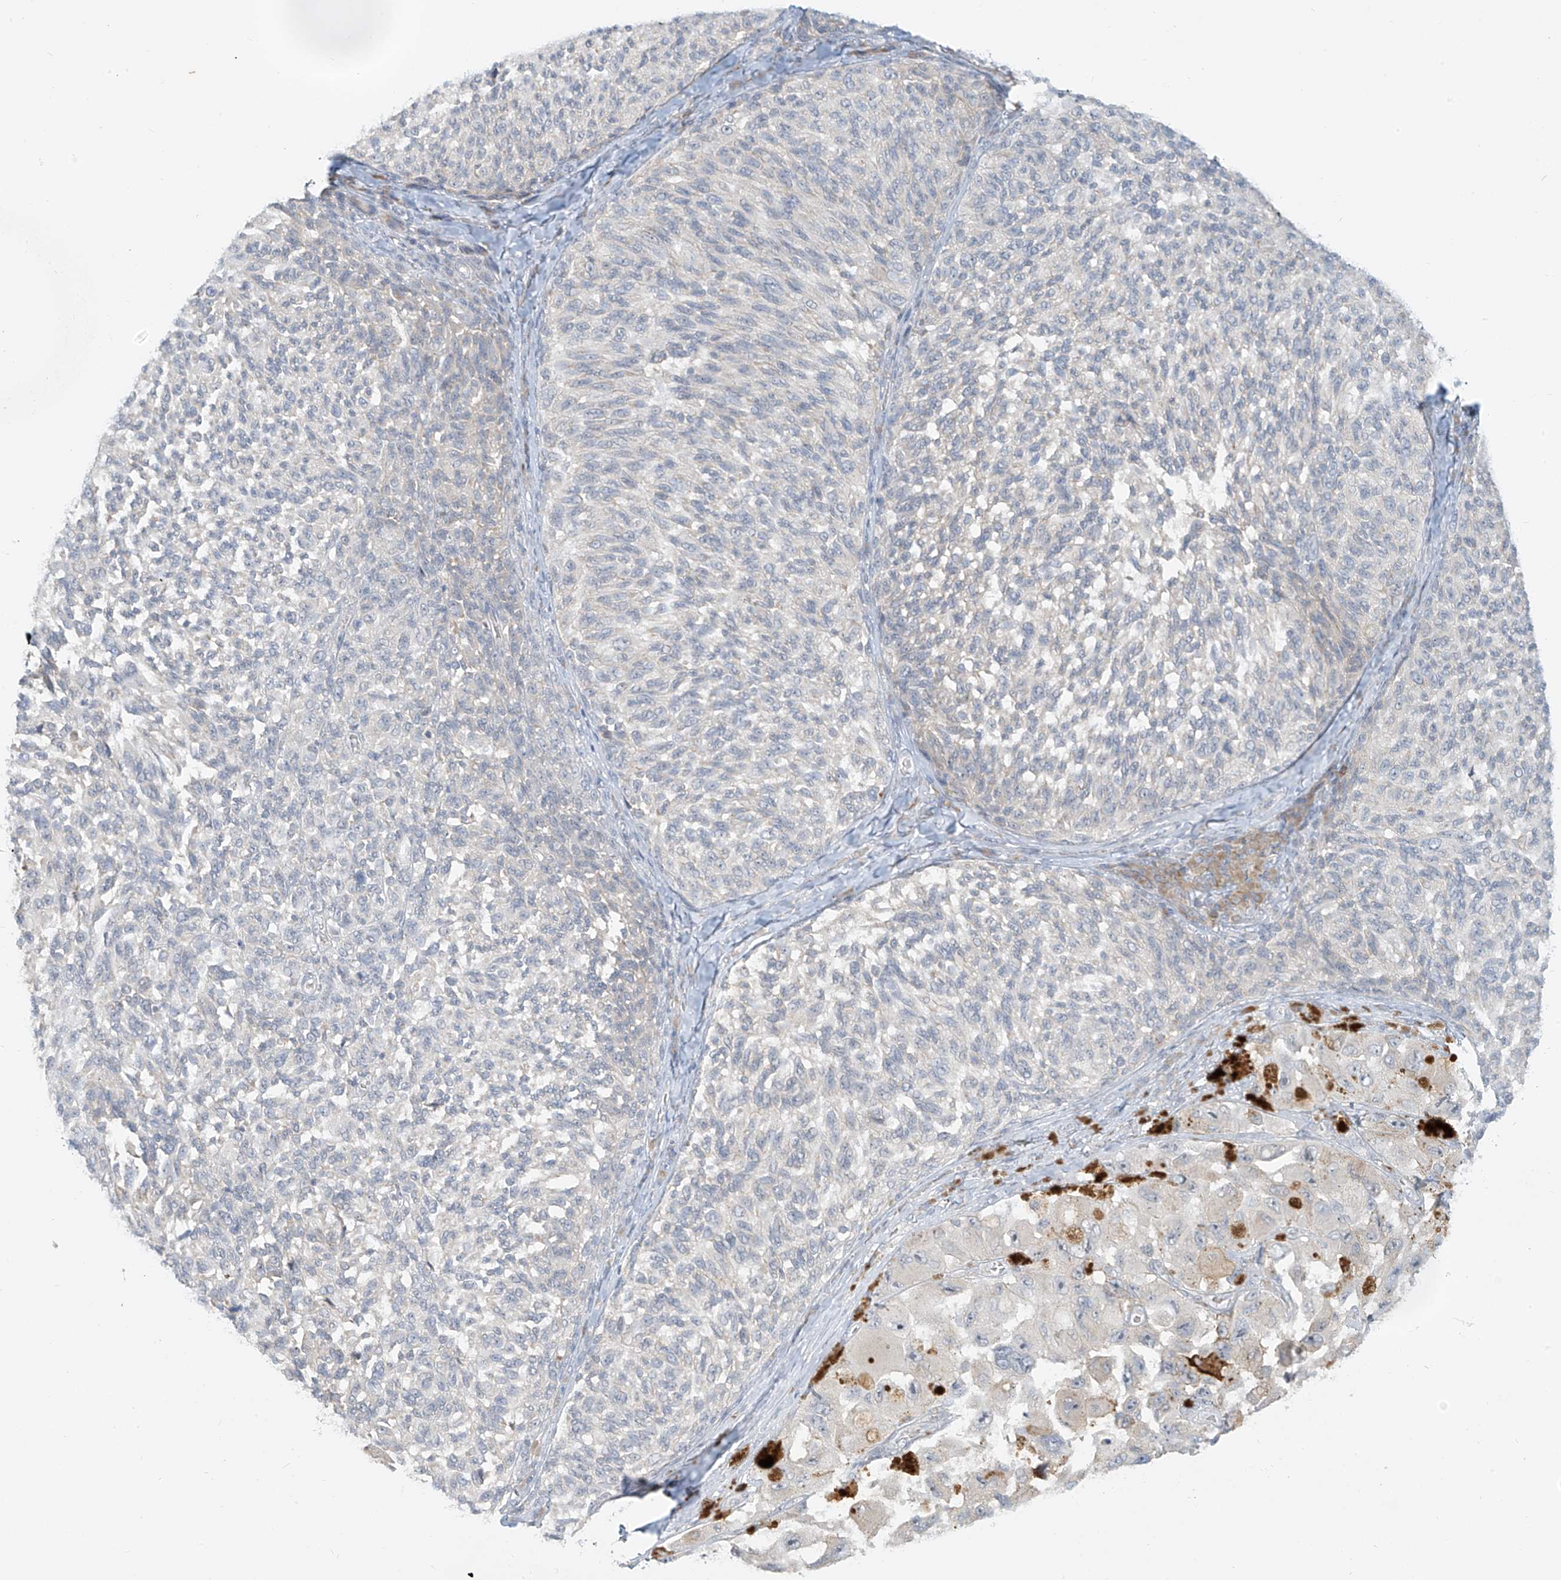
{"staining": {"intensity": "negative", "quantity": "none", "location": "none"}, "tissue": "melanoma", "cell_type": "Tumor cells", "image_type": "cancer", "snomed": [{"axis": "morphology", "description": "Malignant melanoma, NOS"}, {"axis": "topography", "description": "Skin"}], "caption": "The immunohistochemistry (IHC) image has no significant positivity in tumor cells of melanoma tissue. (Stains: DAB immunohistochemistry with hematoxylin counter stain, Microscopy: brightfield microscopy at high magnification).", "gene": "C2orf42", "patient": {"sex": "female", "age": 73}}